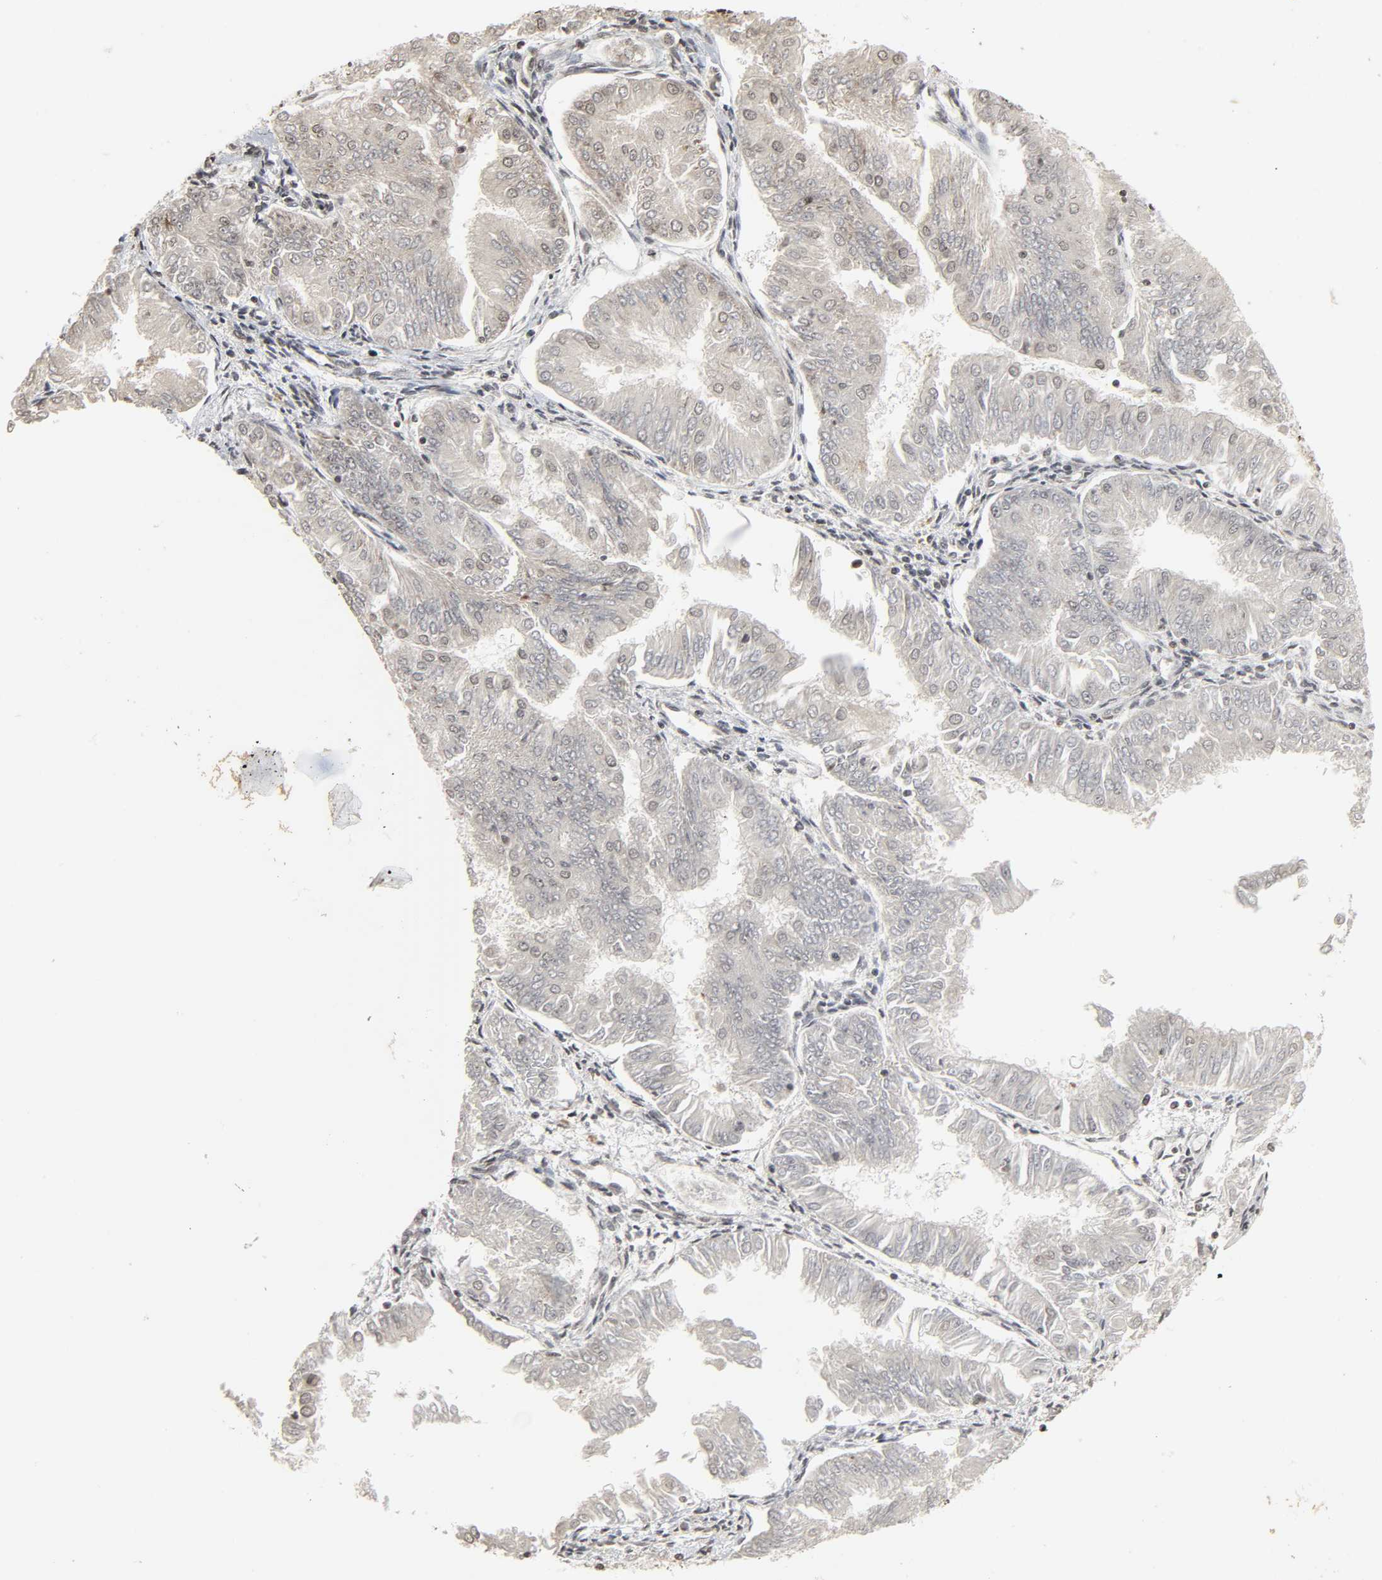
{"staining": {"intensity": "weak", "quantity": "<25%", "location": "nuclear"}, "tissue": "endometrial cancer", "cell_type": "Tumor cells", "image_type": "cancer", "snomed": [{"axis": "morphology", "description": "Adenocarcinoma, NOS"}, {"axis": "topography", "description": "Endometrium"}], "caption": "Immunohistochemistry (IHC) micrograph of human endometrial adenocarcinoma stained for a protein (brown), which shows no expression in tumor cells. (DAB immunohistochemistry (IHC) with hematoxylin counter stain).", "gene": "XRCC1", "patient": {"sex": "female", "age": 53}}